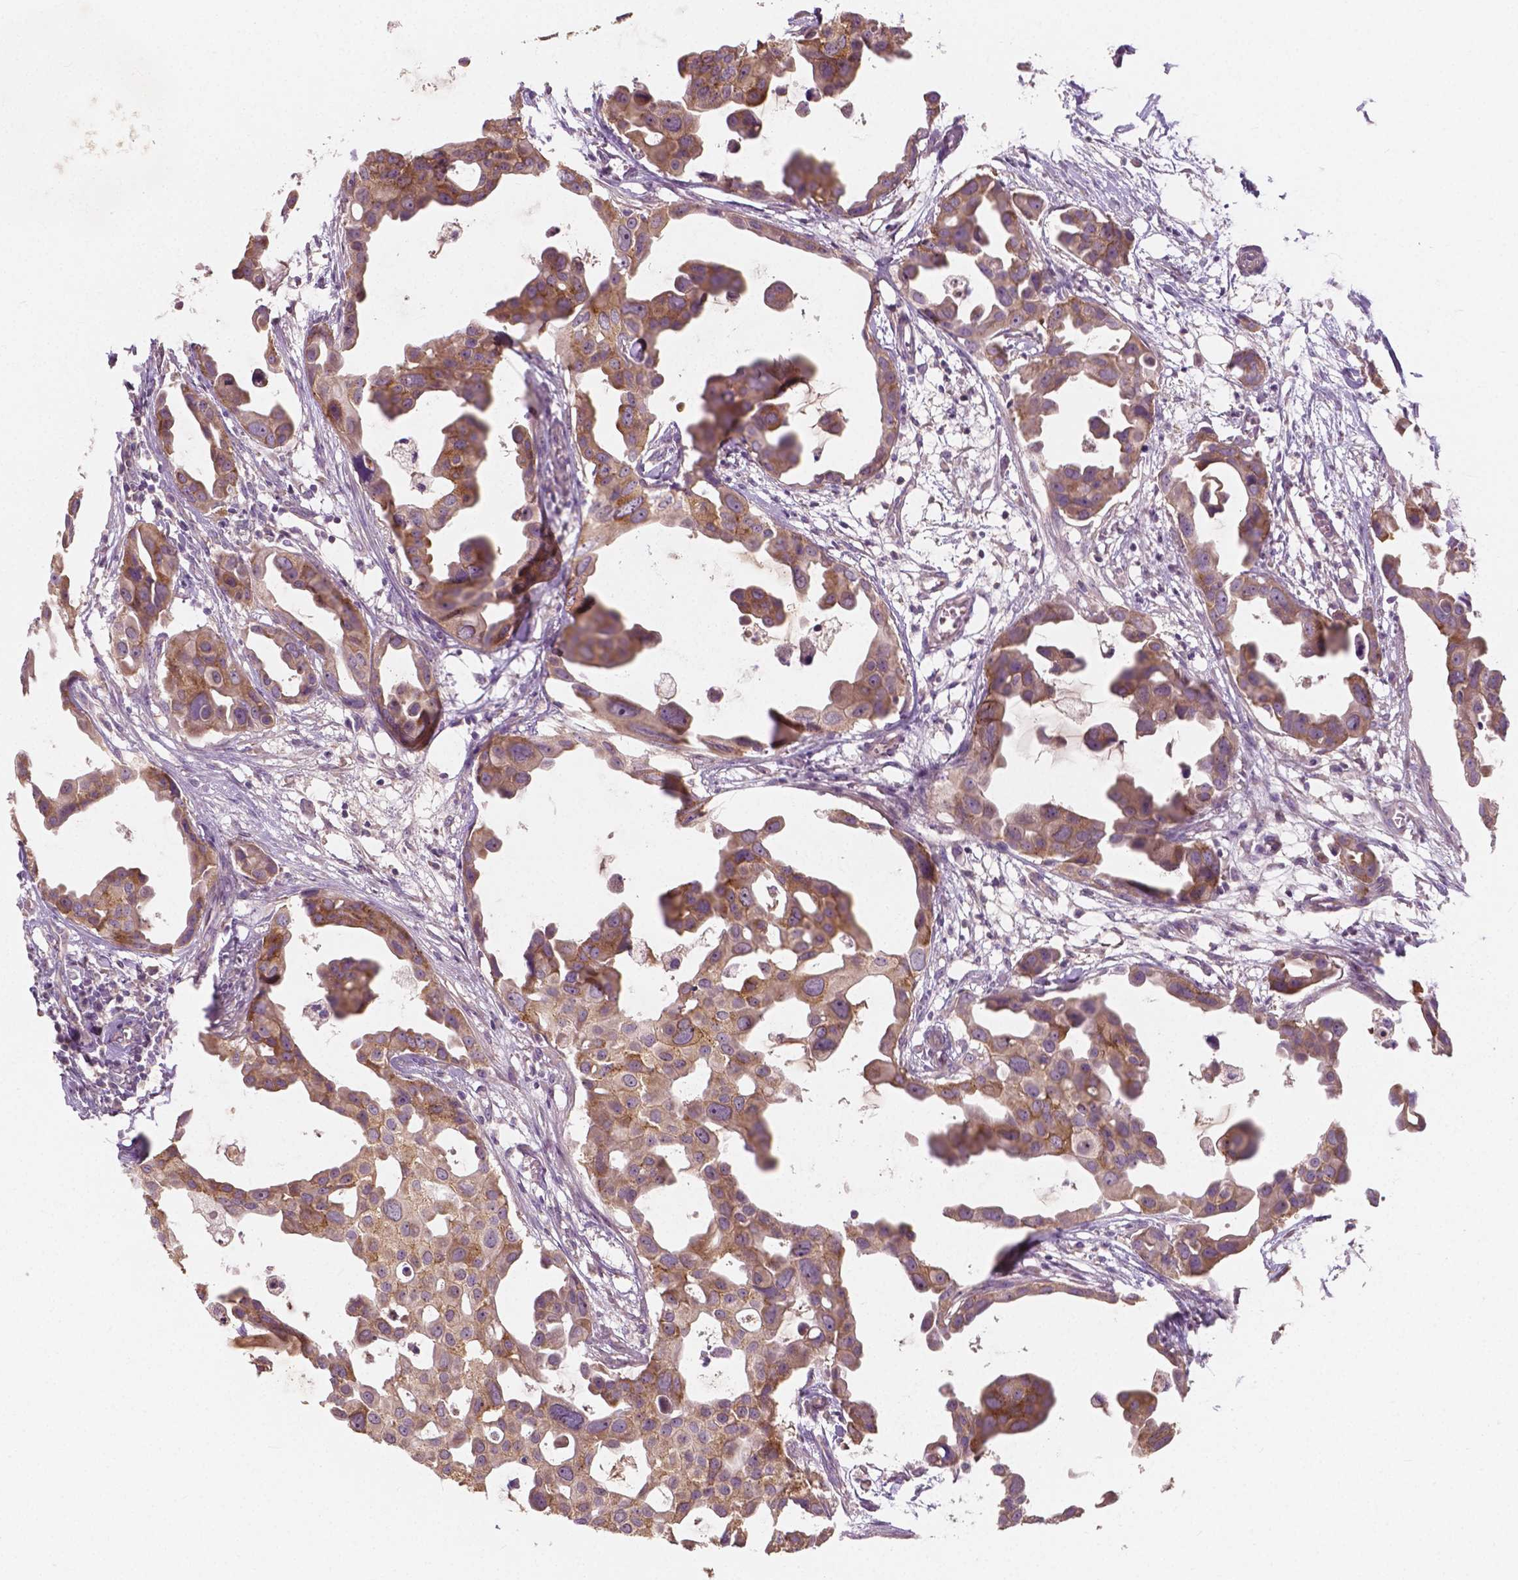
{"staining": {"intensity": "weak", "quantity": ">75%", "location": "cytoplasmic/membranous"}, "tissue": "breast cancer", "cell_type": "Tumor cells", "image_type": "cancer", "snomed": [{"axis": "morphology", "description": "Duct carcinoma"}, {"axis": "topography", "description": "Breast"}], "caption": "Immunohistochemistry (IHC) of breast cancer (invasive ductal carcinoma) exhibits low levels of weak cytoplasmic/membranous staining in about >75% of tumor cells.", "gene": "LSM14B", "patient": {"sex": "female", "age": 38}}